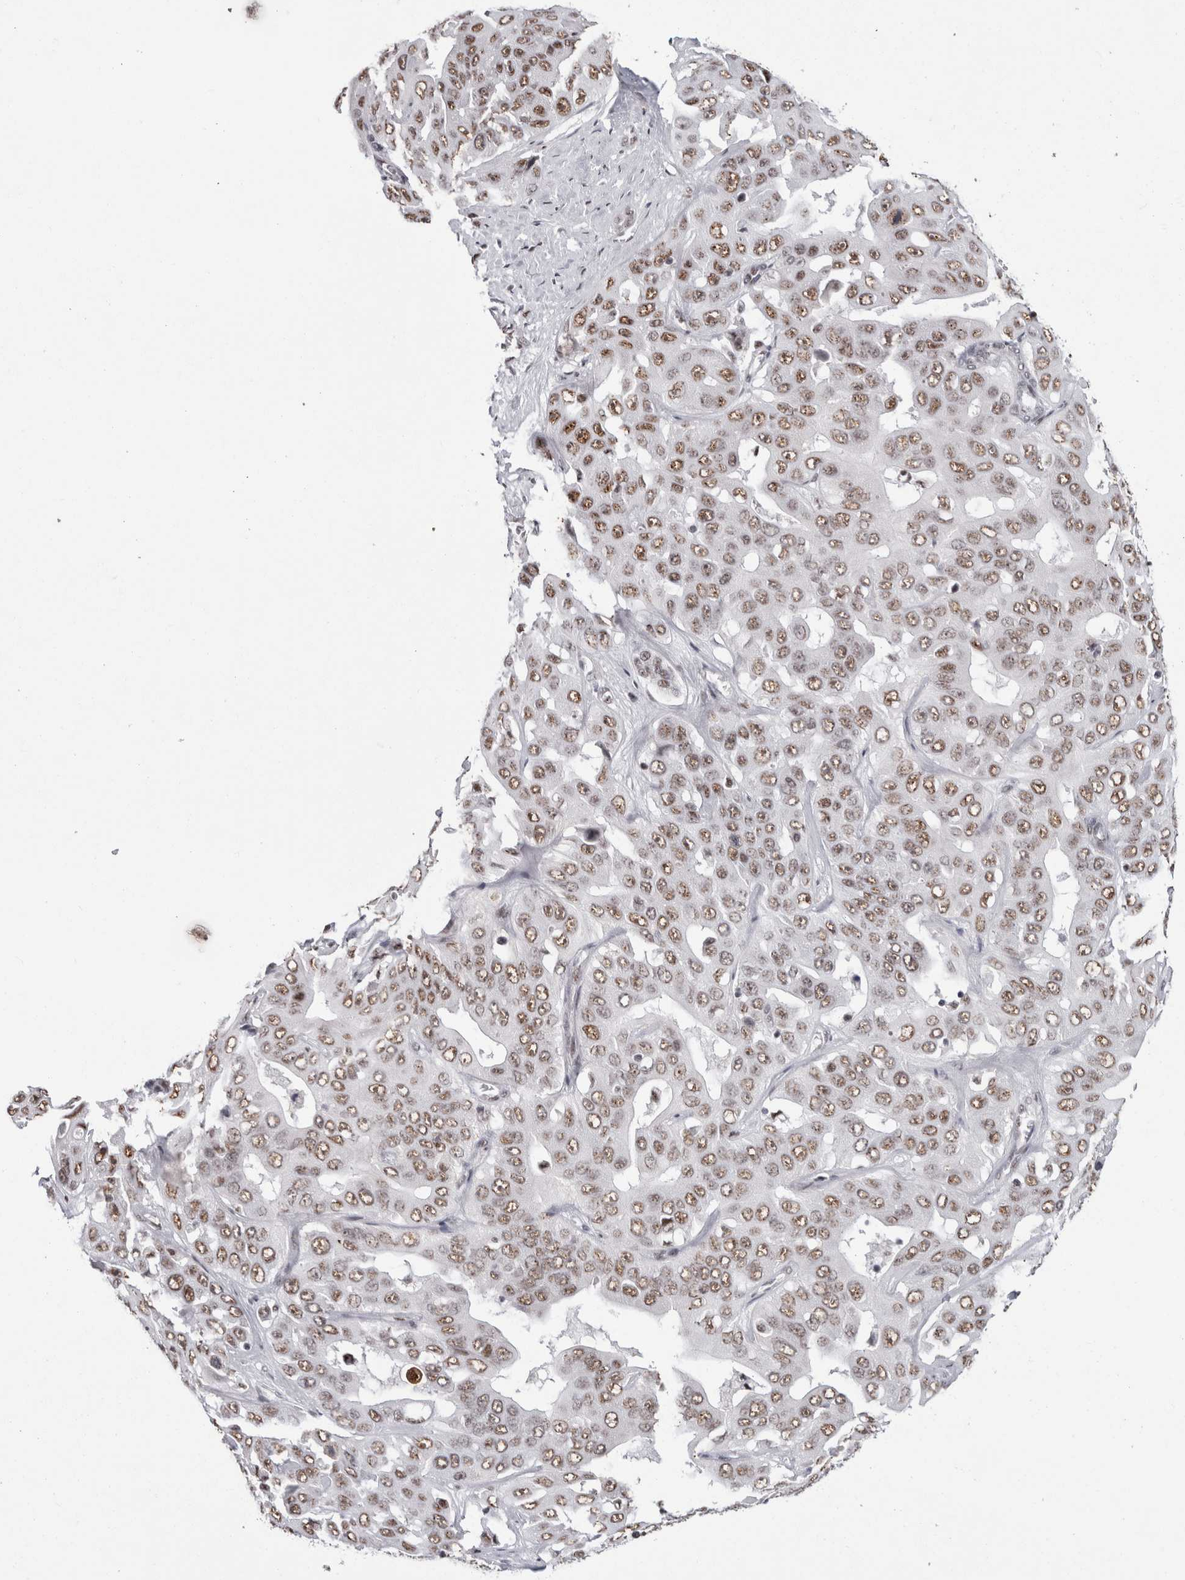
{"staining": {"intensity": "moderate", "quantity": ">75%", "location": "nuclear"}, "tissue": "liver cancer", "cell_type": "Tumor cells", "image_type": "cancer", "snomed": [{"axis": "morphology", "description": "Cholangiocarcinoma"}, {"axis": "topography", "description": "Liver"}], "caption": "Human liver cancer stained with a protein marker shows moderate staining in tumor cells.", "gene": "MKNK1", "patient": {"sex": "female", "age": 52}}